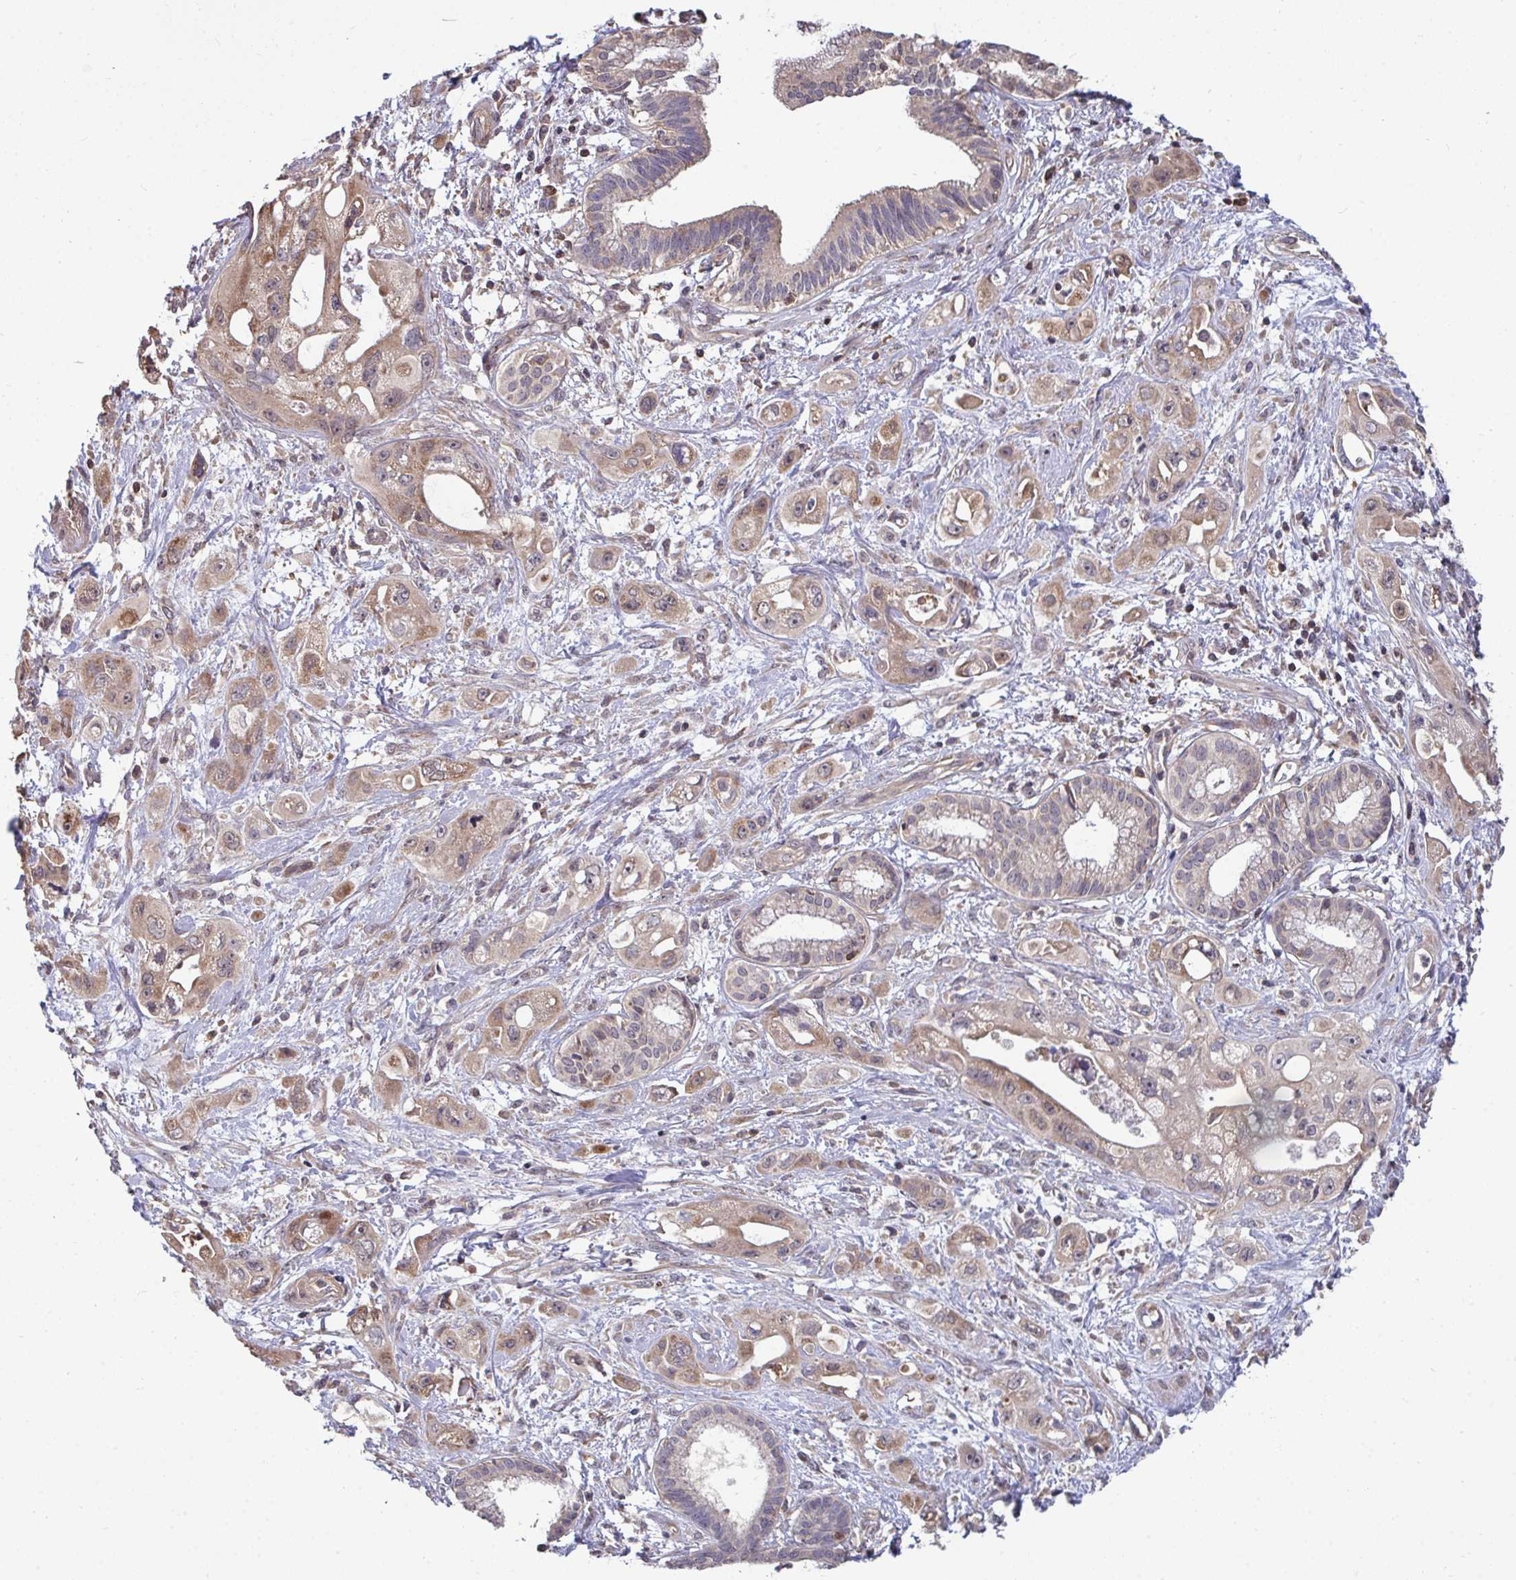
{"staining": {"intensity": "weak", "quantity": ">75%", "location": "cytoplasmic/membranous"}, "tissue": "pancreatic cancer", "cell_type": "Tumor cells", "image_type": "cancer", "snomed": [{"axis": "morphology", "description": "Adenocarcinoma, NOS"}, {"axis": "topography", "description": "Pancreas"}], "caption": "Brown immunohistochemical staining in human adenocarcinoma (pancreatic) demonstrates weak cytoplasmic/membranous positivity in about >75% of tumor cells.", "gene": "DNAJA2", "patient": {"sex": "female", "age": 66}}